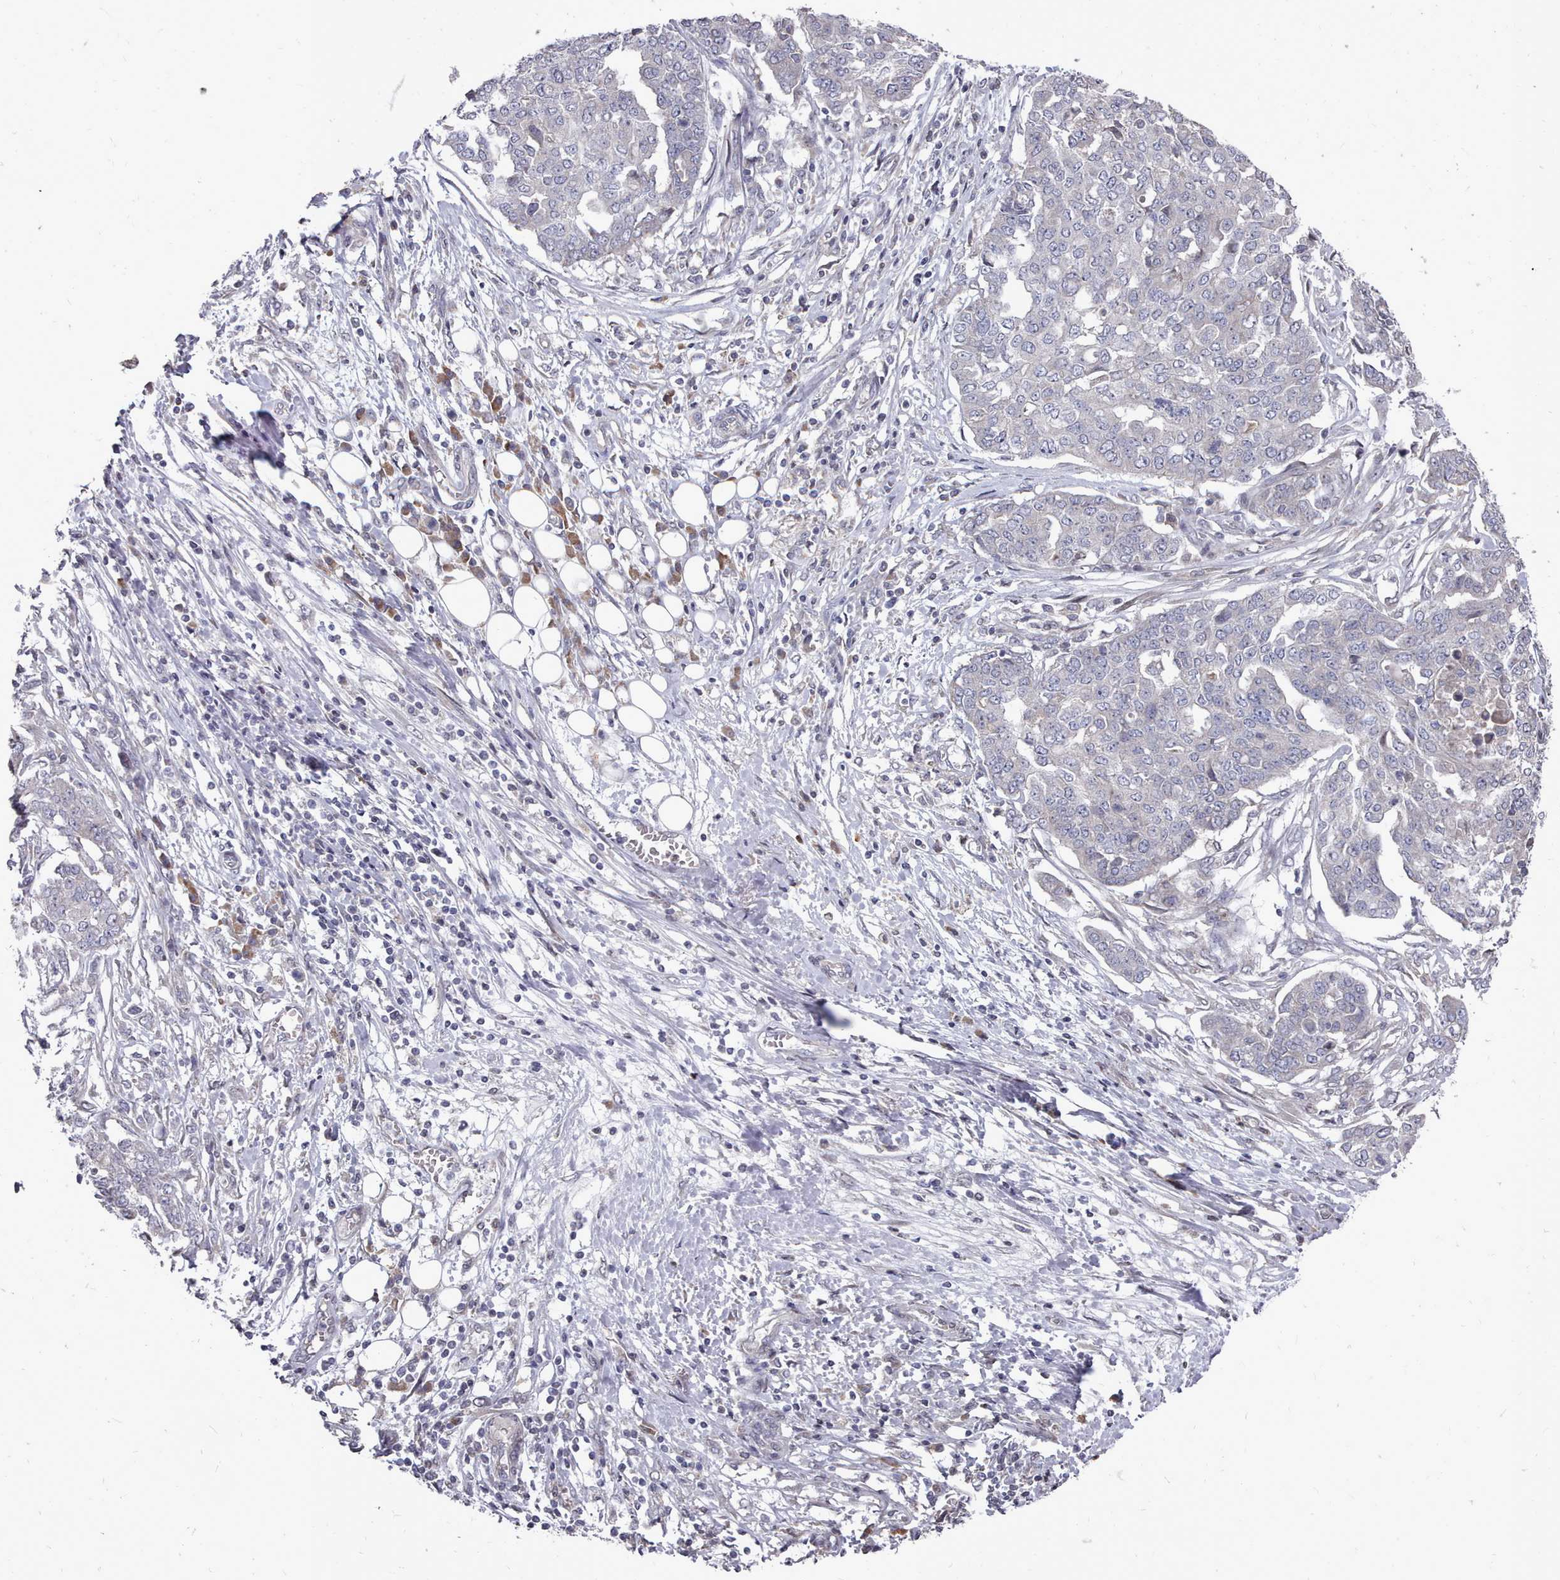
{"staining": {"intensity": "negative", "quantity": "none", "location": "none"}, "tissue": "ovarian cancer", "cell_type": "Tumor cells", "image_type": "cancer", "snomed": [{"axis": "morphology", "description": "Cystadenocarcinoma, serous, NOS"}, {"axis": "topography", "description": "Soft tissue"}, {"axis": "topography", "description": "Ovary"}], "caption": "Immunohistochemistry photomicrograph of neoplastic tissue: serous cystadenocarcinoma (ovarian) stained with DAB (3,3'-diaminobenzidine) displays no significant protein positivity in tumor cells. The staining was performed using DAB to visualize the protein expression in brown, while the nuclei were stained in blue with hematoxylin (Magnification: 20x).", "gene": "ACKR3", "patient": {"sex": "female", "age": 57}}